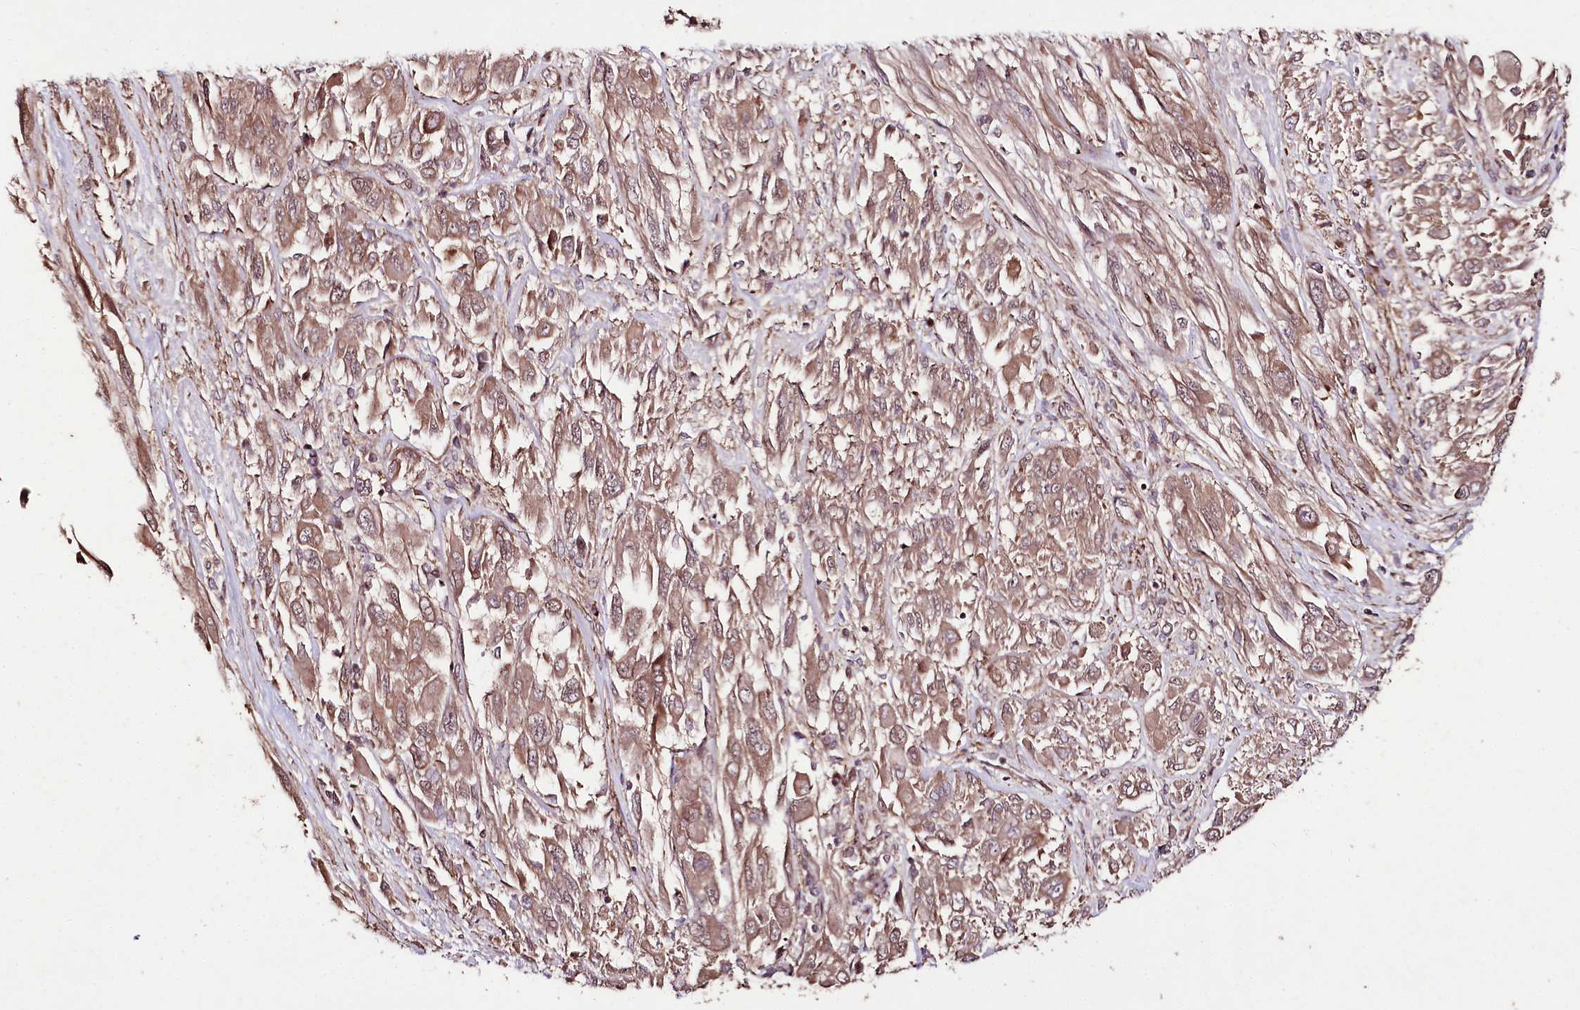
{"staining": {"intensity": "moderate", "quantity": ">75%", "location": "cytoplasmic/membranous"}, "tissue": "melanoma", "cell_type": "Tumor cells", "image_type": "cancer", "snomed": [{"axis": "morphology", "description": "Malignant melanoma, NOS"}, {"axis": "topography", "description": "Skin"}], "caption": "Immunohistochemical staining of melanoma displays medium levels of moderate cytoplasmic/membranous staining in about >75% of tumor cells.", "gene": "PHLDB1", "patient": {"sex": "female", "age": 91}}